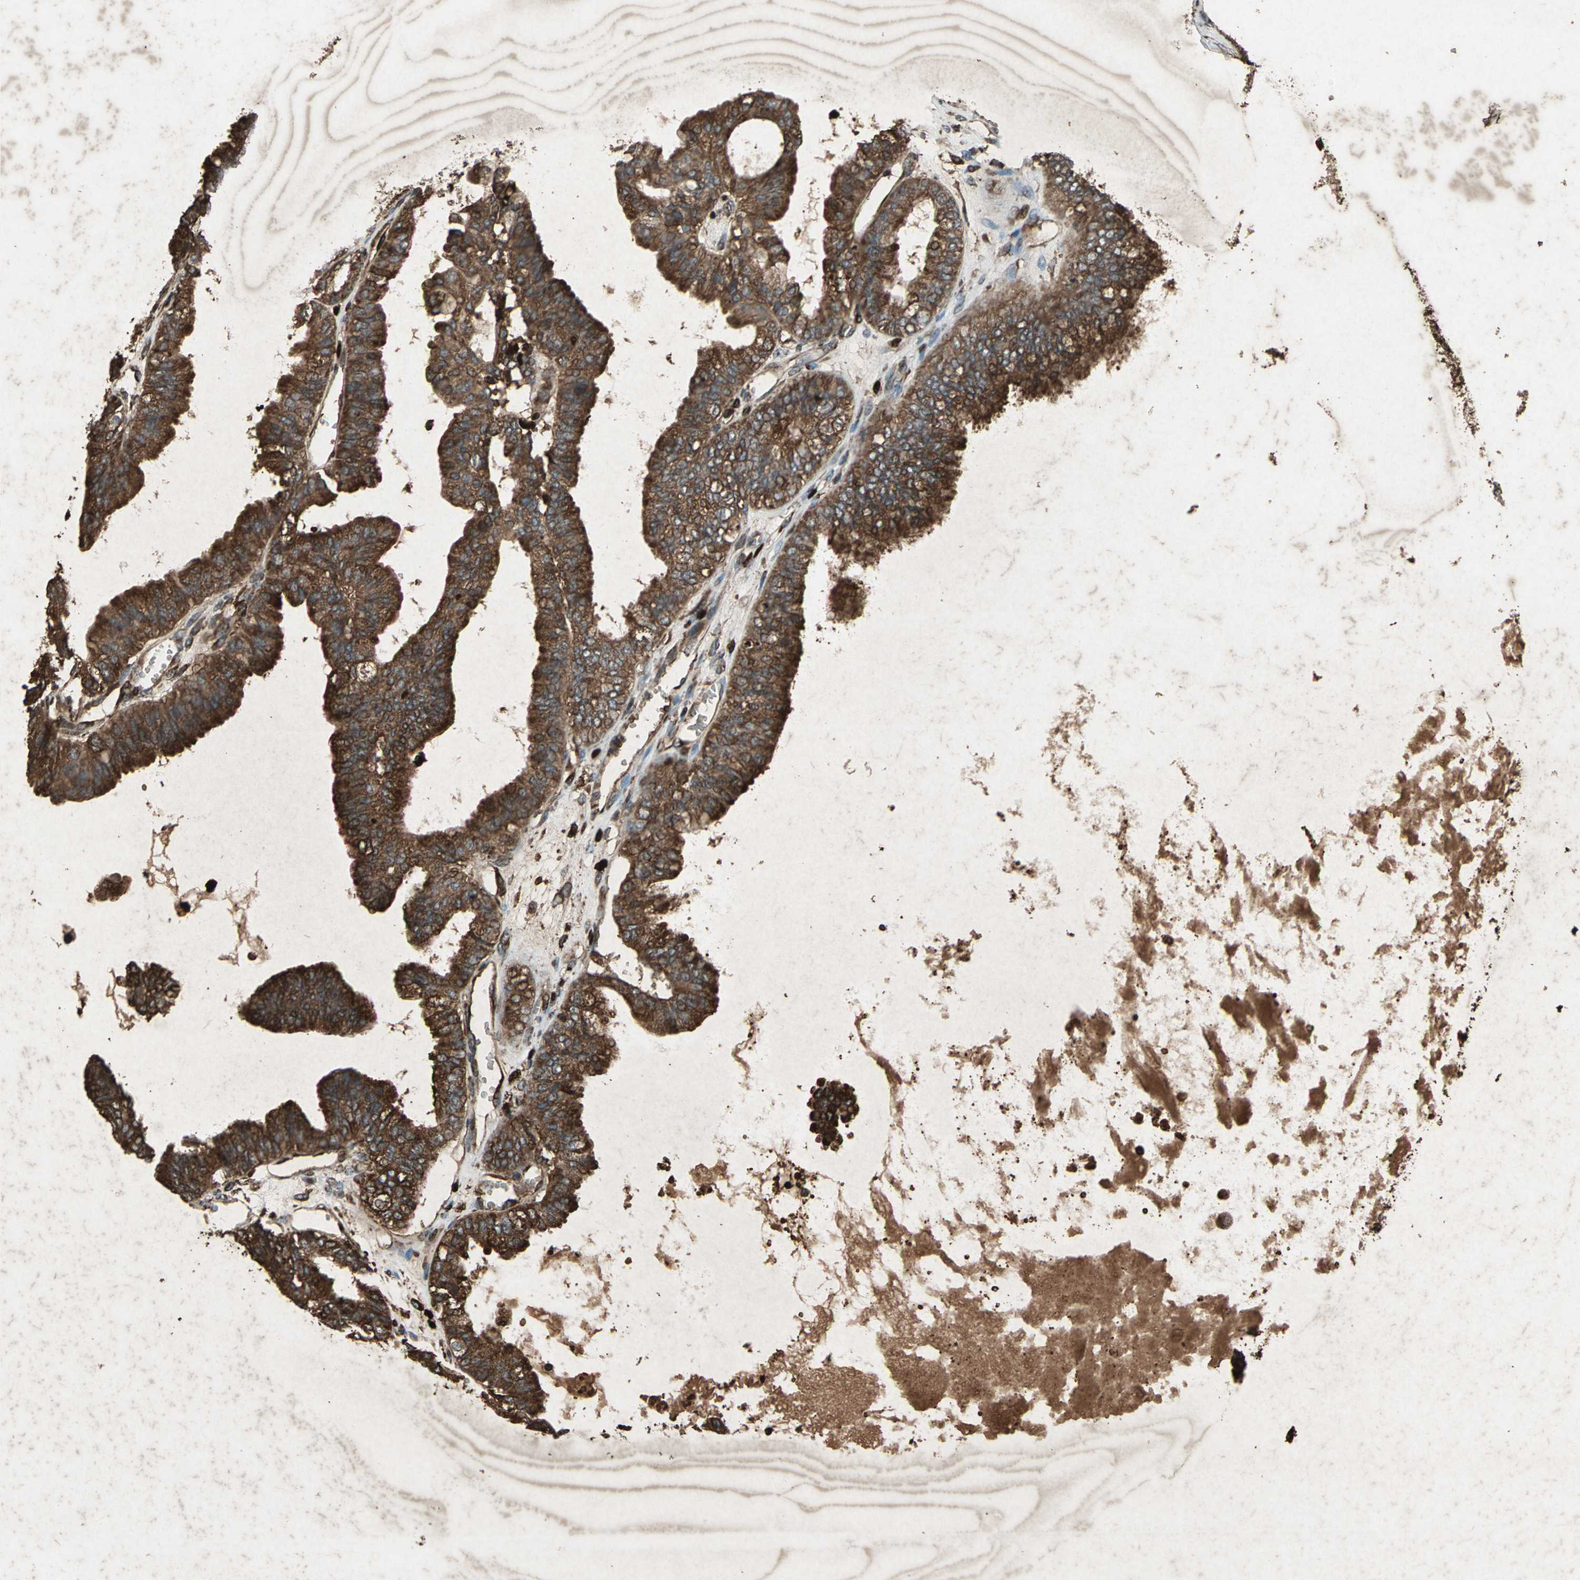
{"staining": {"intensity": "strong", "quantity": ">75%", "location": "cytoplasmic/membranous"}, "tissue": "ovarian cancer", "cell_type": "Tumor cells", "image_type": "cancer", "snomed": [{"axis": "morphology", "description": "Carcinoma, NOS"}, {"axis": "morphology", "description": "Carcinoma, endometroid"}, {"axis": "topography", "description": "Ovary"}], "caption": "High-power microscopy captured an IHC micrograph of ovarian carcinoma, revealing strong cytoplasmic/membranous staining in approximately >75% of tumor cells. (DAB IHC with brightfield microscopy, high magnification).", "gene": "SEPTIN4", "patient": {"sex": "female", "age": 50}}